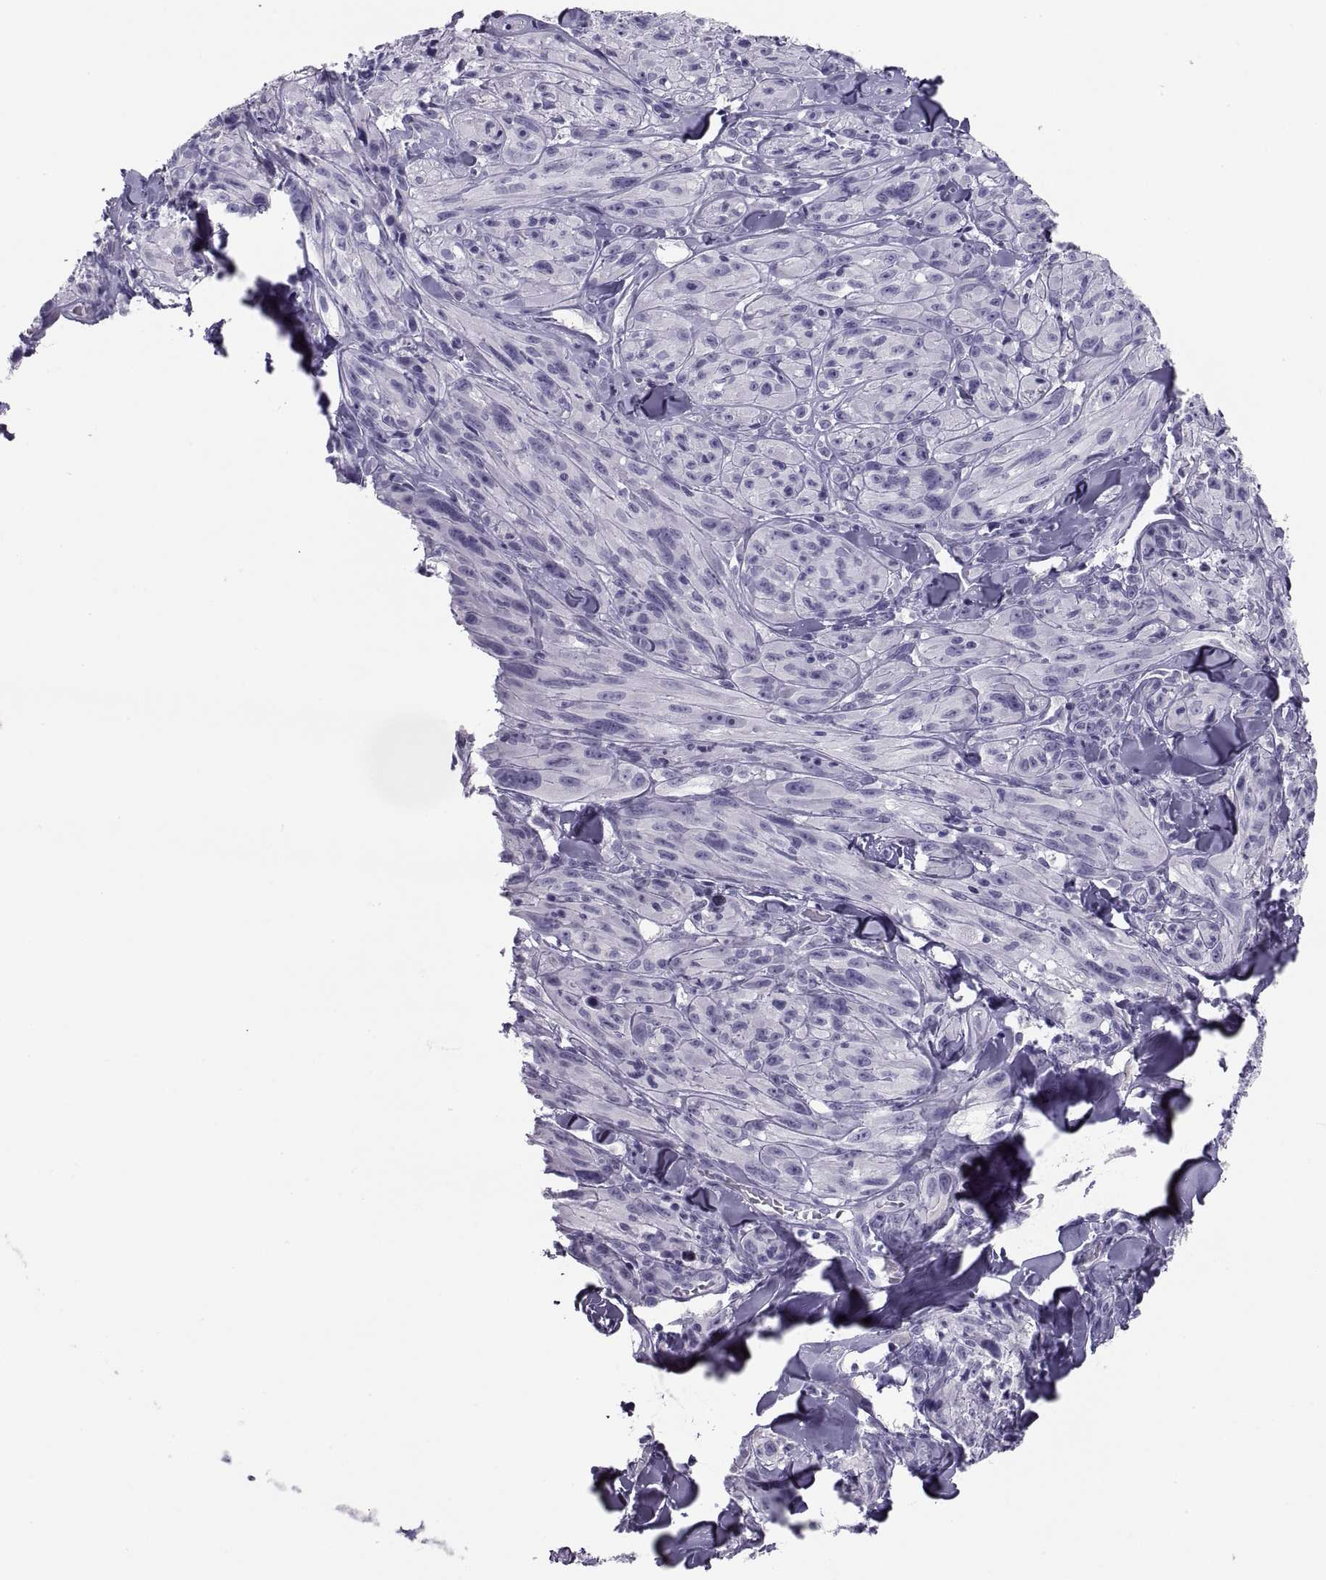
{"staining": {"intensity": "negative", "quantity": "none", "location": "none"}, "tissue": "melanoma", "cell_type": "Tumor cells", "image_type": "cancer", "snomed": [{"axis": "morphology", "description": "Malignant melanoma, NOS"}, {"axis": "topography", "description": "Skin"}], "caption": "High power microscopy micrograph of an IHC histopathology image of melanoma, revealing no significant positivity in tumor cells.", "gene": "MAGEB2", "patient": {"sex": "male", "age": 67}}